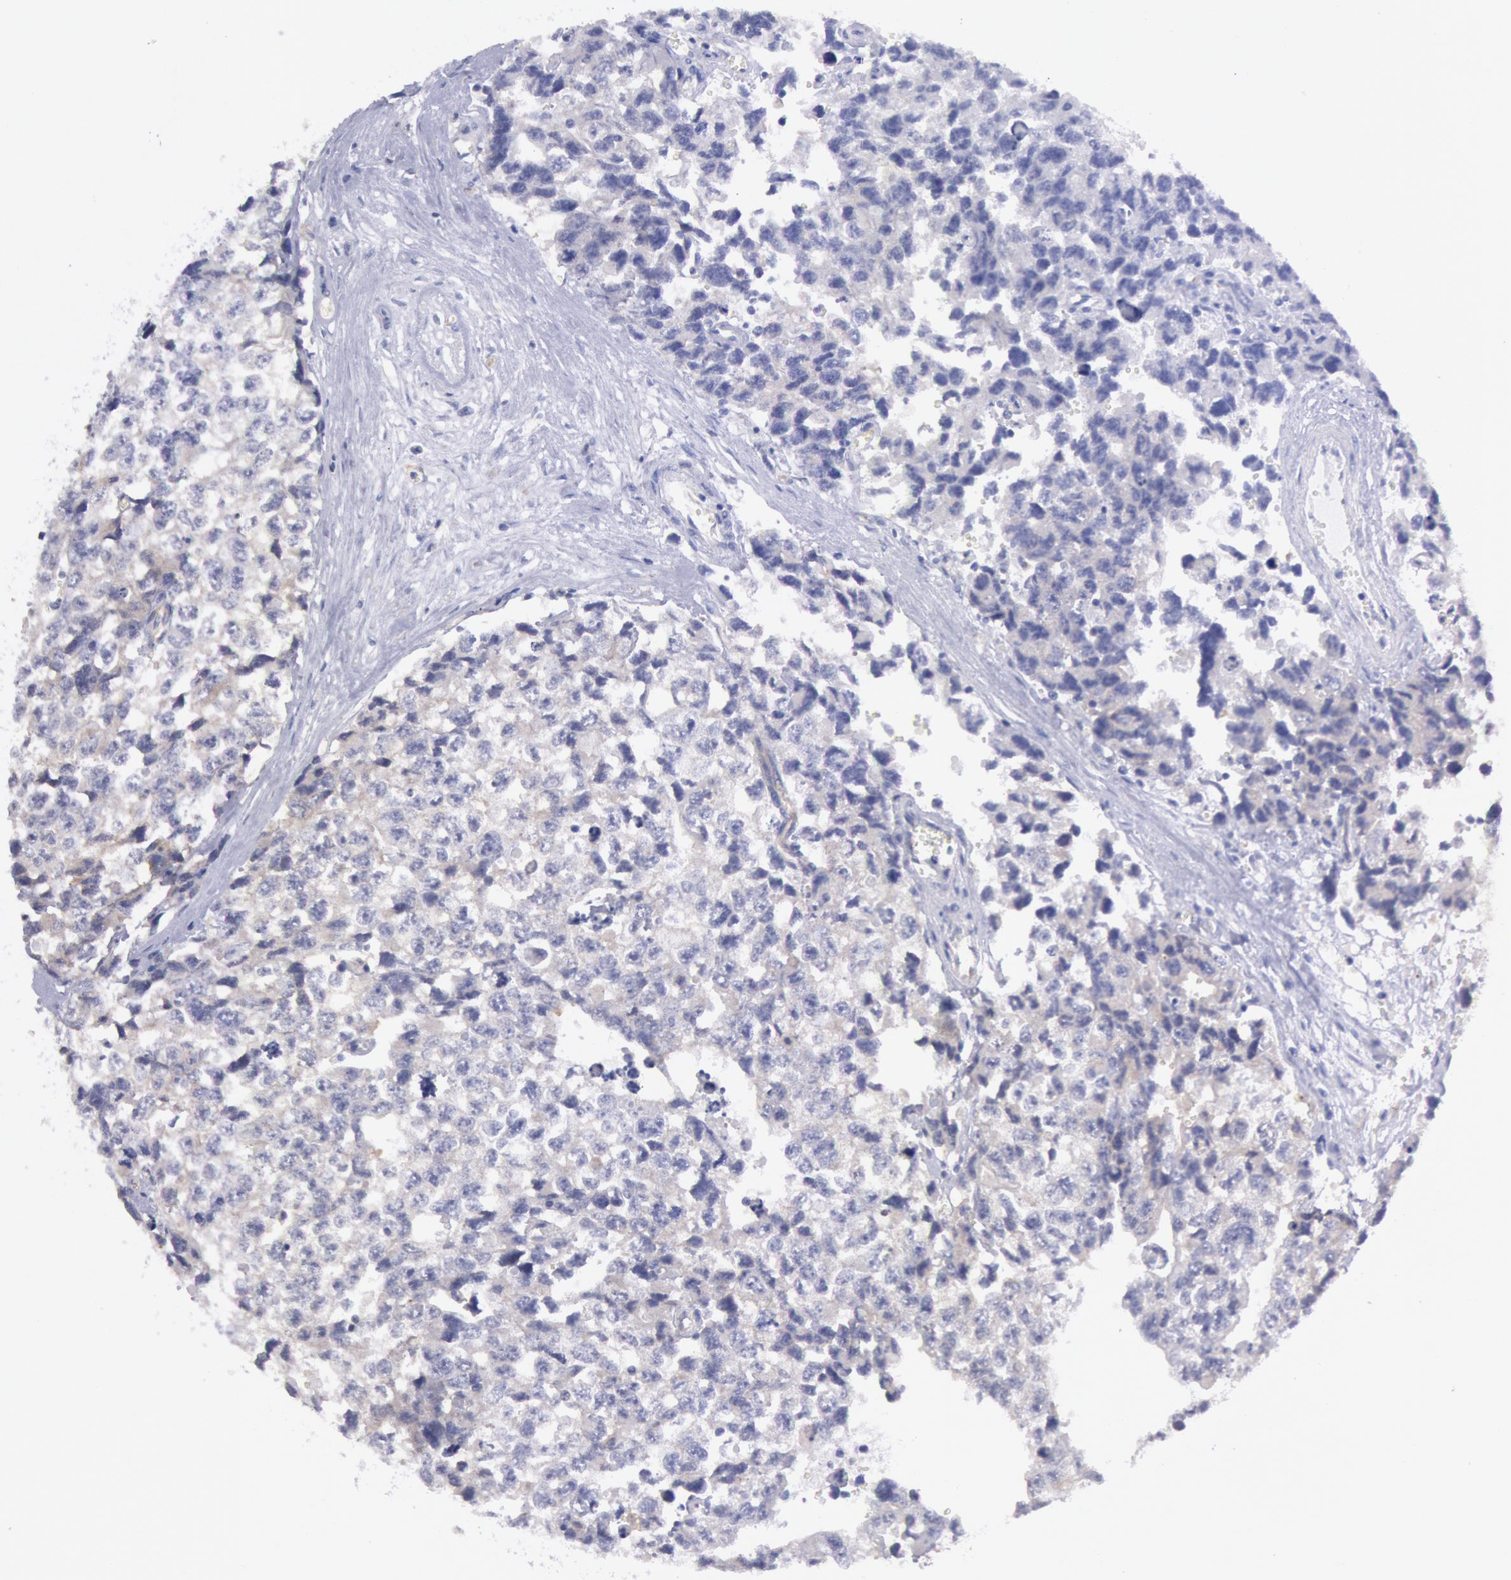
{"staining": {"intensity": "negative", "quantity": "none", "location": "none"}, "tissue": "testis cancer", "cell_type": "Tumor cells", "image_type": "cancer", "snomed": [{"axis": "morphology", "description": "Carcinoma, Embryonal, NOS"}, {"axis": "topography", "description": "Testis"}], "caption": "A high-resolution image shows immunohistochemistry staining of testis embryonal carcinoma, which displays no significant expression in tumor cells.", "gene": "MYO5A", "patient": {"sex": "male", "age": 31}}